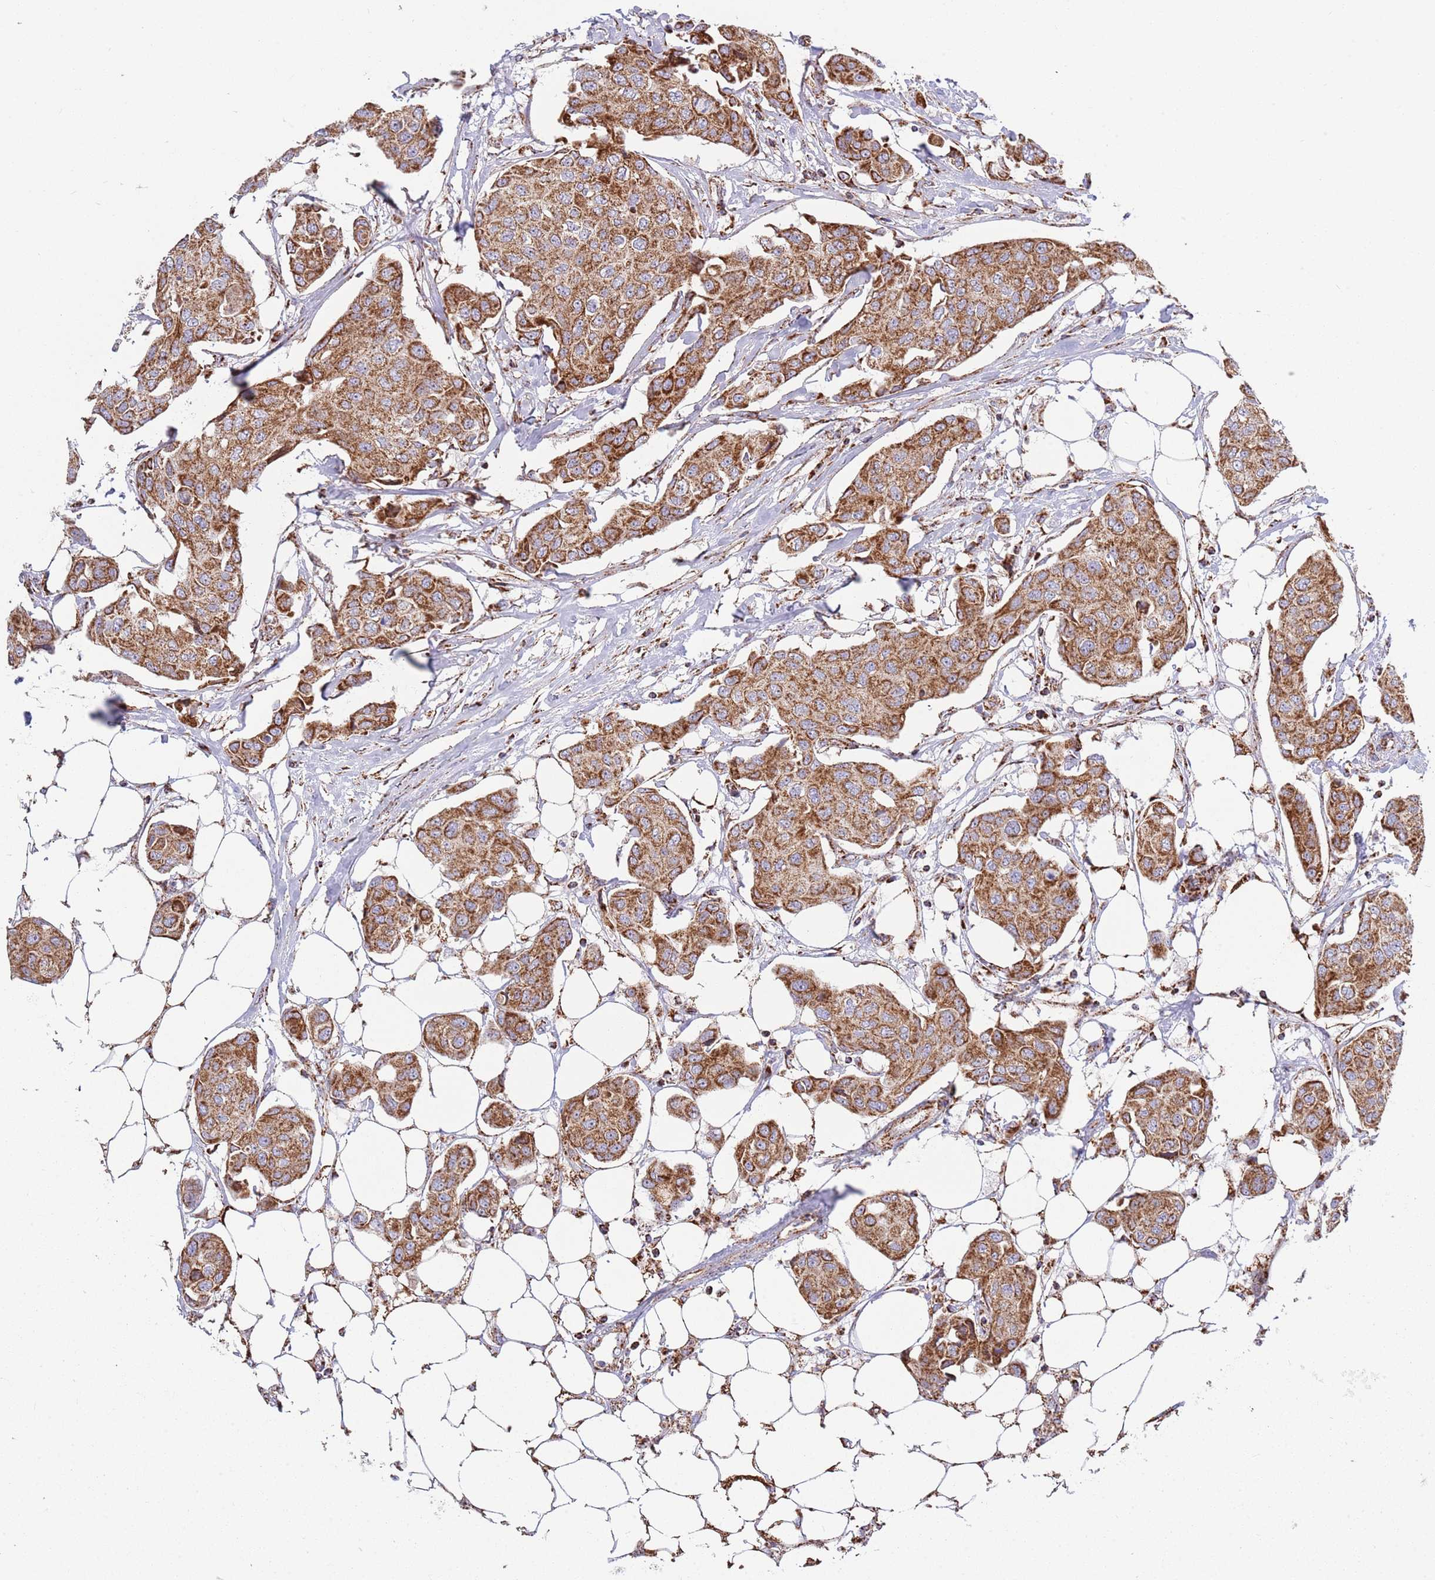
{"staining": {"intensity": "moderate", "quantity": ">75%", "location": "cytoplasmic/membranous"}, "tissue": "breast cancer", "cell_type": "Tumor cells", "image_type": "cancer", "snomed": [{"axis": "morphology", "description": "Duct carcinoma"}, {"axis": "topography", "description": "Breast"}, {"axis": "topography", "description": "Lymph node"}], "caption": "Protein staining of breast invasive ductal carcinoma tissue demonstrates moderate cytoplasmic/membranous expression in approximately >75% of tumor cells. (DAB (3,3'-diaminobenzidine) = brown stain, brightfield microscopy at high magnification).", "gene": "ATP5PD", "patient": {"sex": "female", "age": 80}}